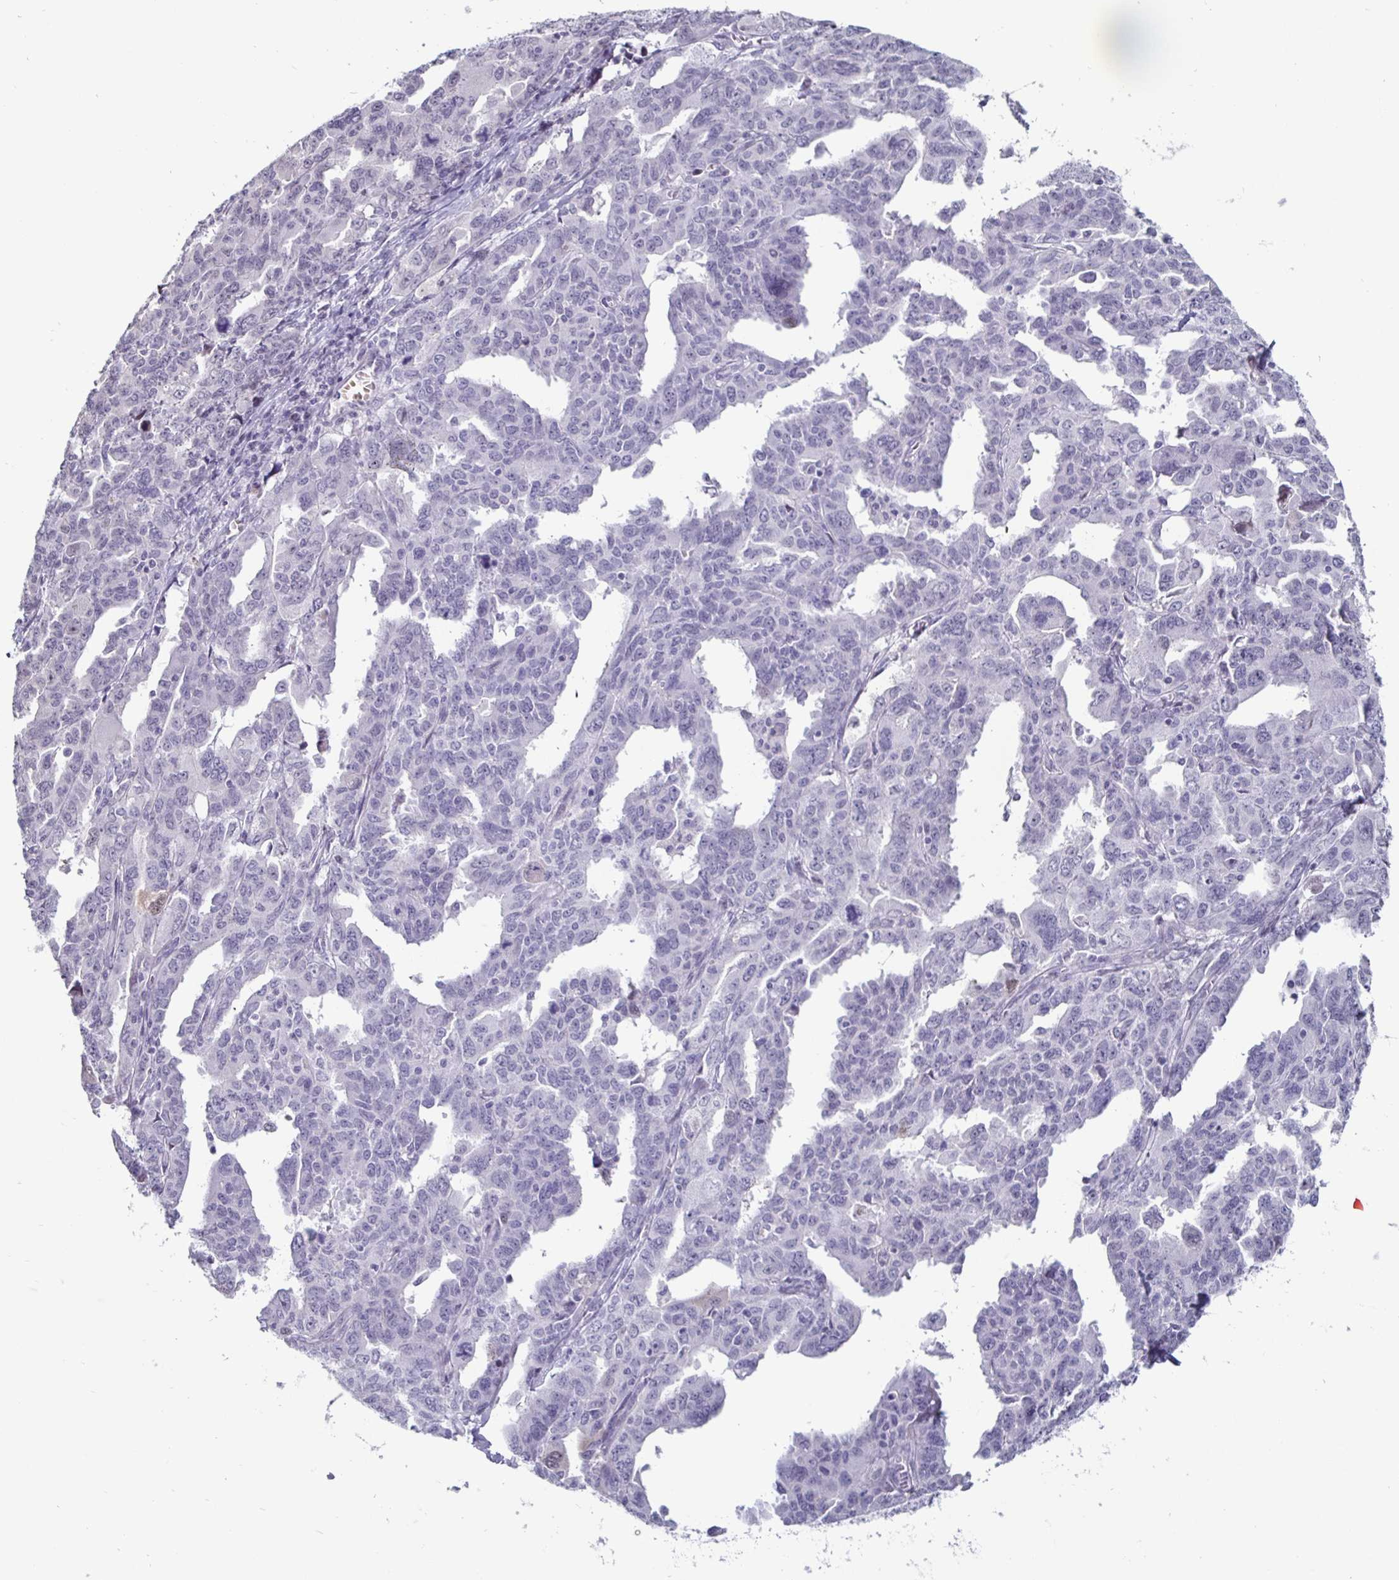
{"staining": {"intensity": "negative", "quantity": "none", "location": "none"}, "tissue": "ovarian cancer", "cell_type": "Tumor cells", "image_type": "cancer", "snomed": [{"axis": "morphology", "description": "Adenocarcinoma, NOS"}, {"axis": "morphology", "description": "Carcinoma, endometroid"}, {"axis": "topography", "description": "Ovary"}], "caption": "IHC histopathology image of neoplastic tissue: ovarian cancer (adenocarcinoma) stained with DAB exhibits no significant protein positivity in tumor cells.", "gene": "OOSP2", "patient": {"sex": "female", "age": 72}}